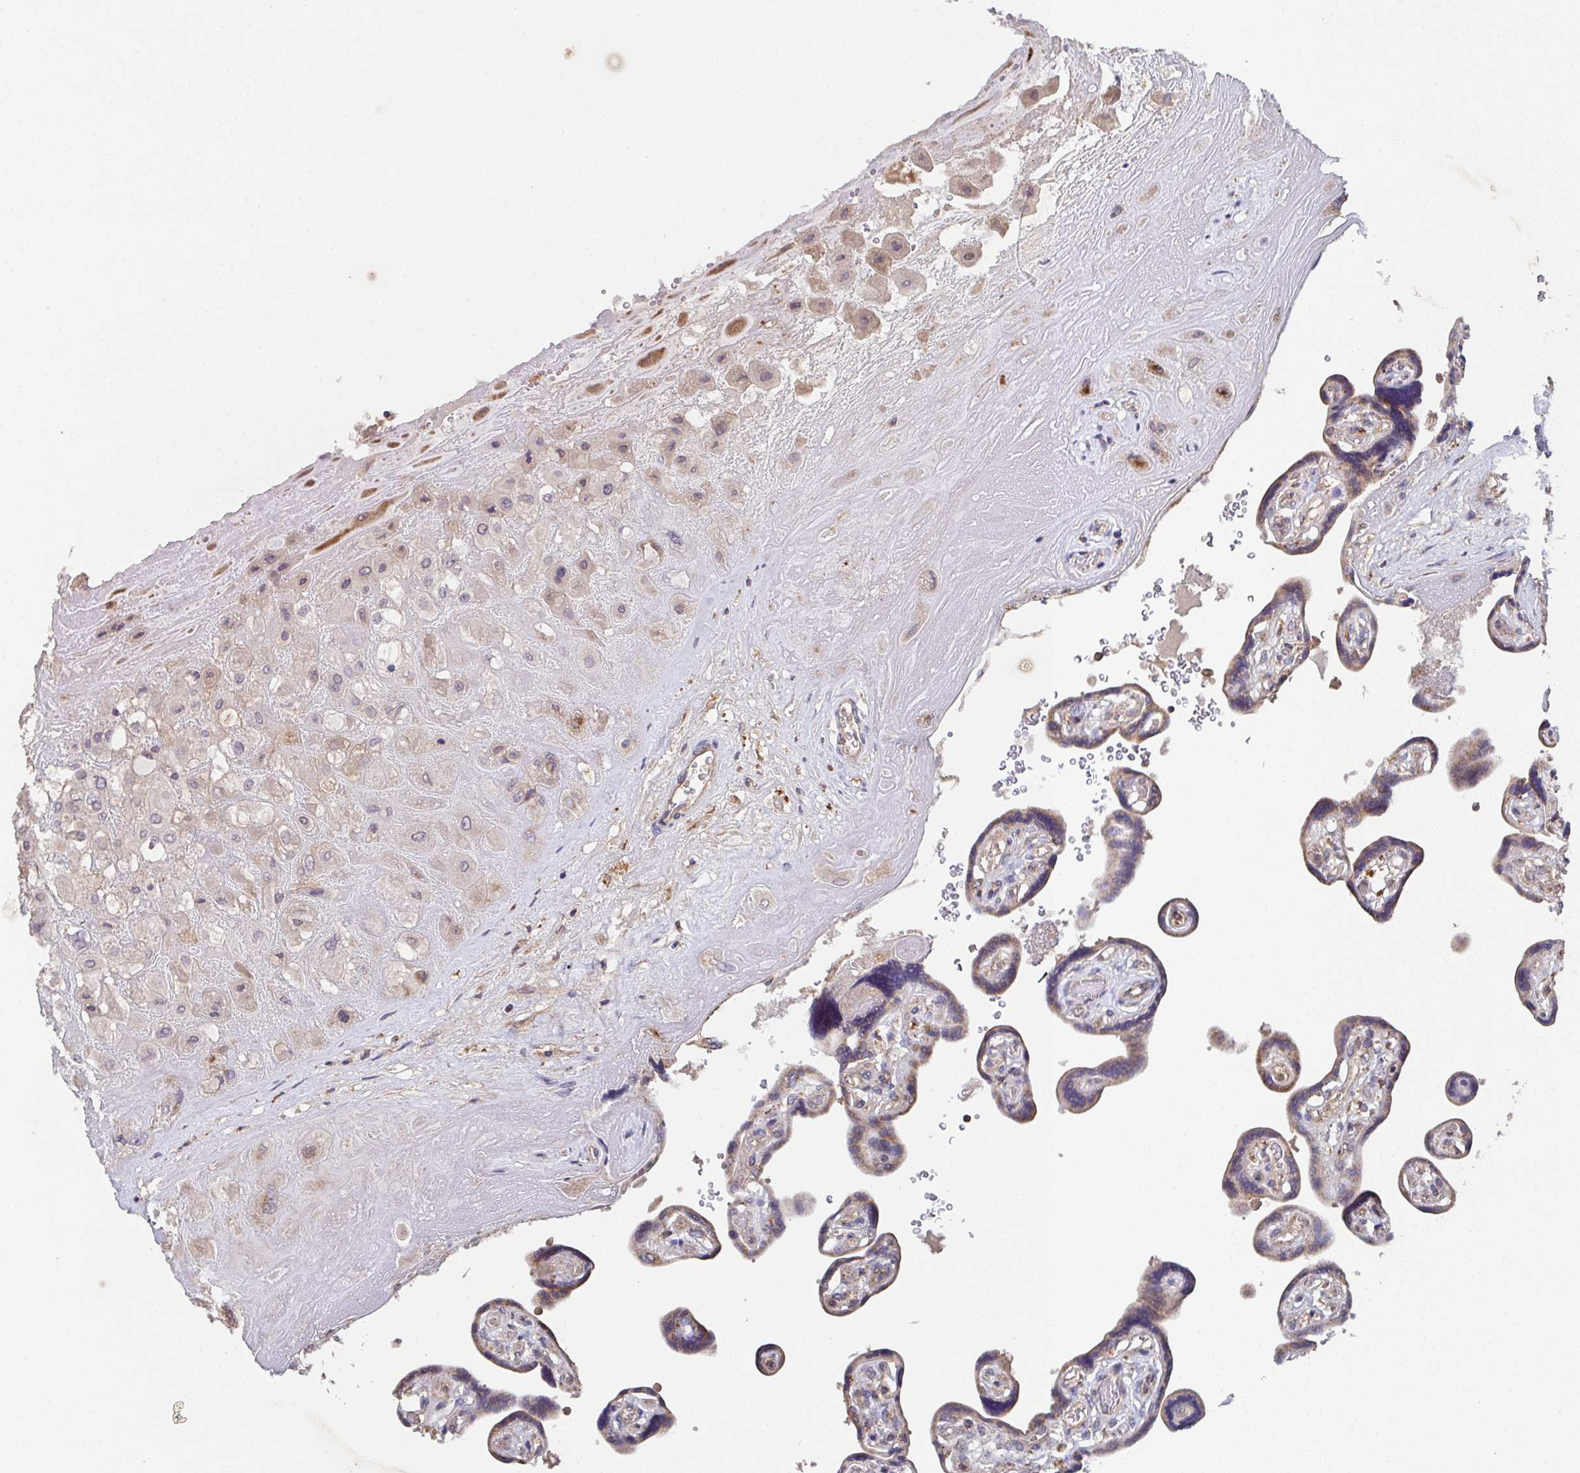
{"staining": {"intensity": "weak", "quantity": "<25%", "location": "cytoplasmic/membranous"}, "tissue": "placenta", "cell_type": "Decidual cells", "image_type": "normal", "snomed": [{"axis": "morphology", "description": "Normal tissue, NOS"}, {"axis": "topography", "description": "Placenta"}], "caption": "This is a micrograph of immunohistochemistry staining of benign placenta, which shows no staining in decidual cells. (DAB immunohistochemistry (IHC) with hematoxylin counter stain).", "gene": "MT", "patient": {"sex": "female", "age": 32}}